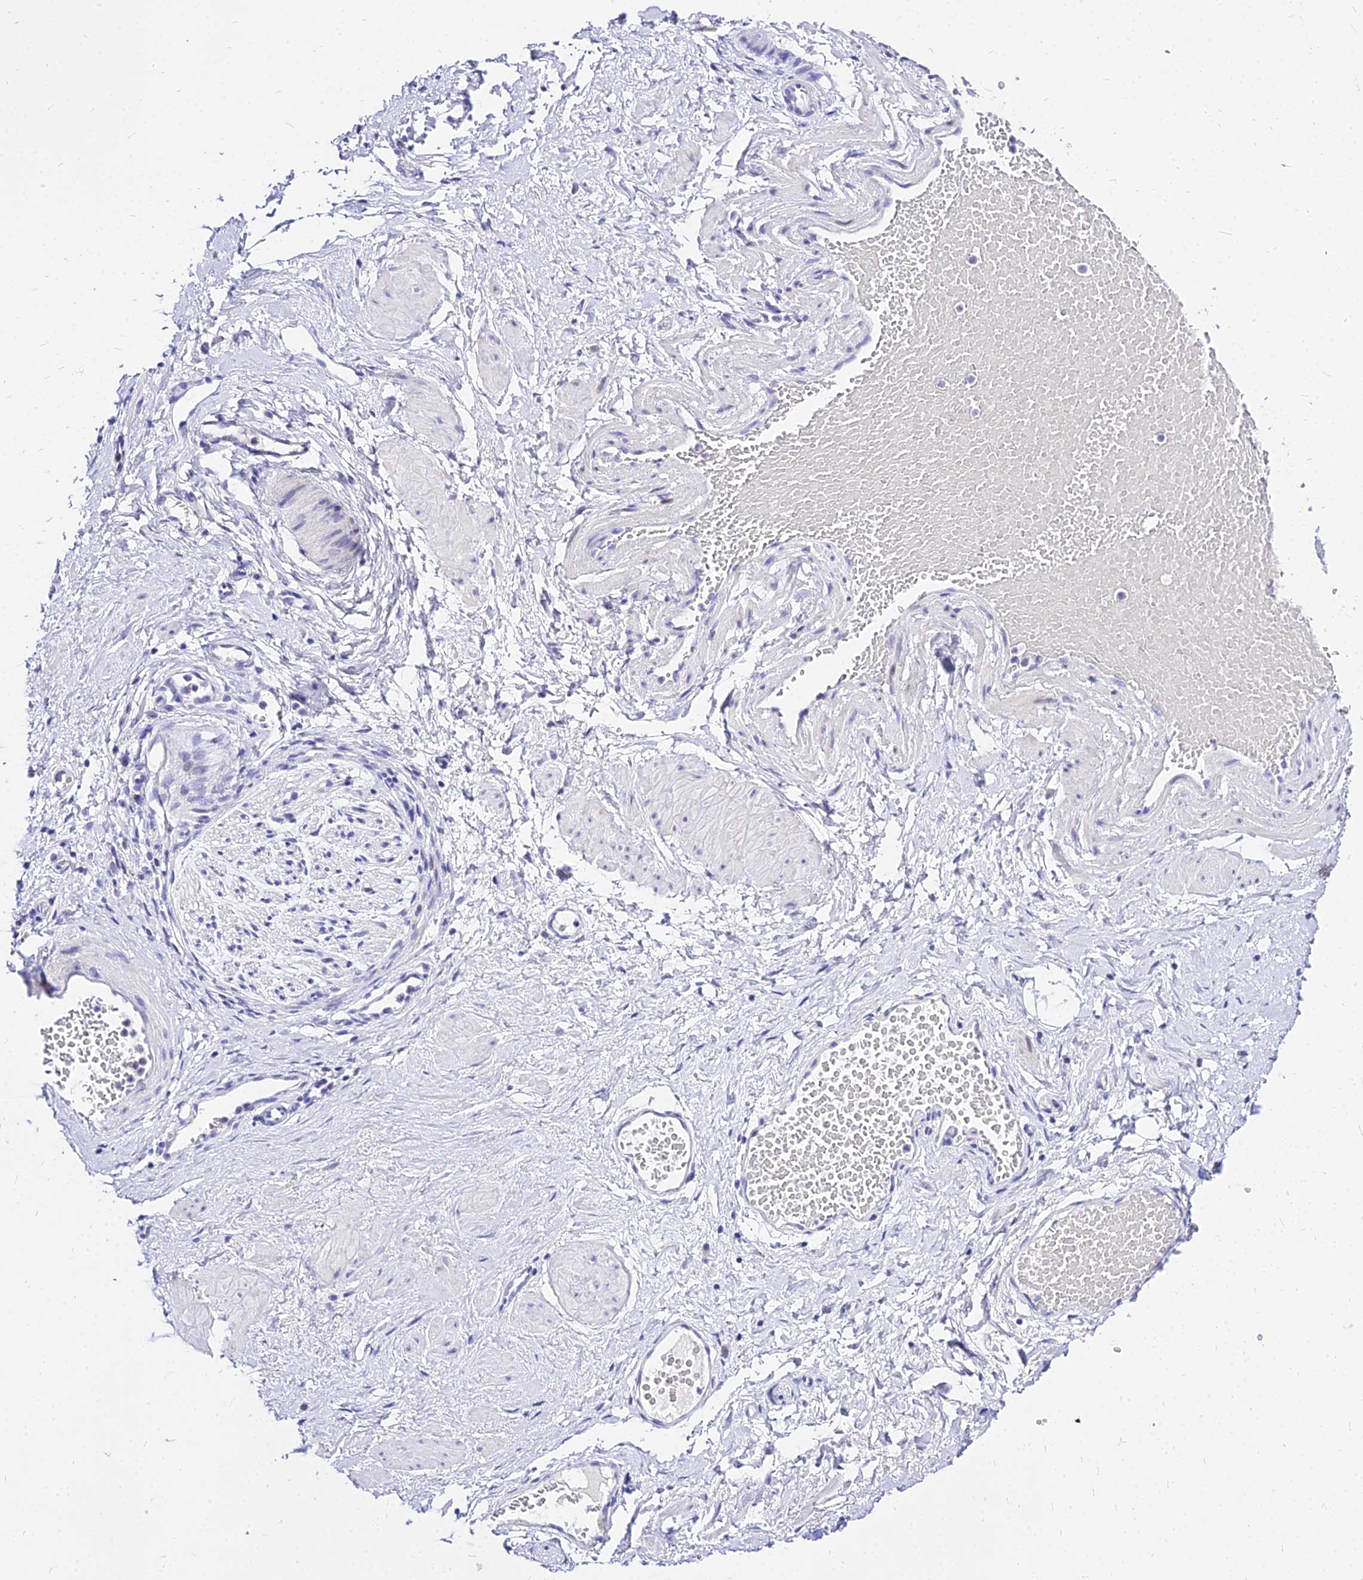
{"staining": {"intensity": "negative", "quantity": "none", "location": "none"}, "tissue": "adipose tissue", "cell_type": "Adipocytes", "image_type": "normal", "snomed": [{"axis": "morphology", "description": "Normal tissue, NOS"}, {"axis": "topography", "description": "Soft tissue"}, {"axis": "topography", "description": "Vascular tissue"}], "caption": "Immunohistochemistry (IHC) histopathology image of unremarkable human adipose tissue stained for a protein (brown), which reveals no expression in adipocytes.", "gene": "CARD18", "patient": {"sex": "female", "age": 35}}